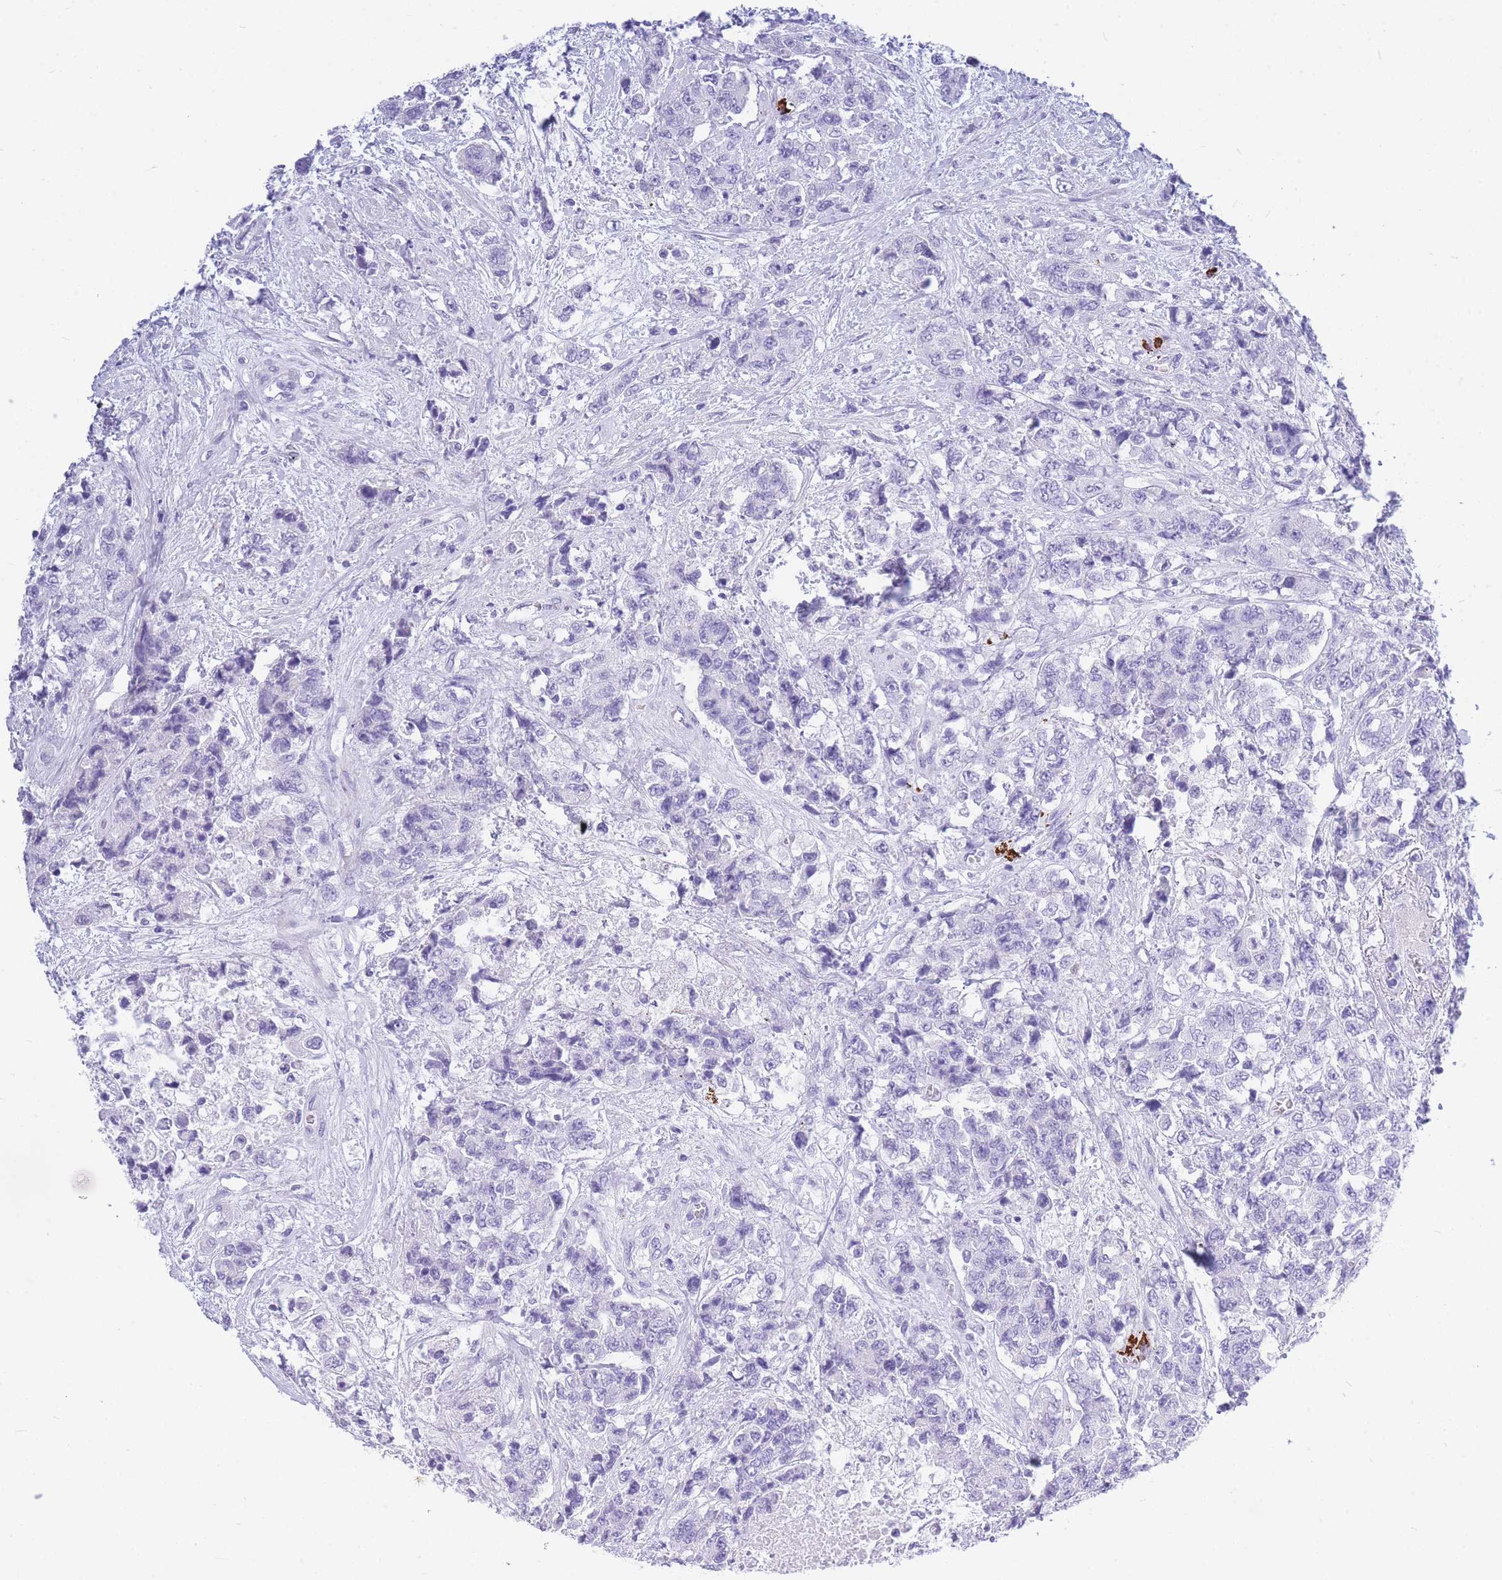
{"staining": {"intensity": "negative", "quantity": "none", "location": "none"}, "tissue": "urothelial cancer", "cell_type": "Tumor cells", "image_type": "cancer", "snomed": [{"axis": "morphology", "description": "Urothelial carcinoma, High grade"}, {"axis": "topography", "description": "Urinary bladder"}], "caption": "IHC of urothelial cancer demonstrates no positivity in tumor cells.", "gene": "ZFP62", "patient": {"sex": "female", "age": 78}}